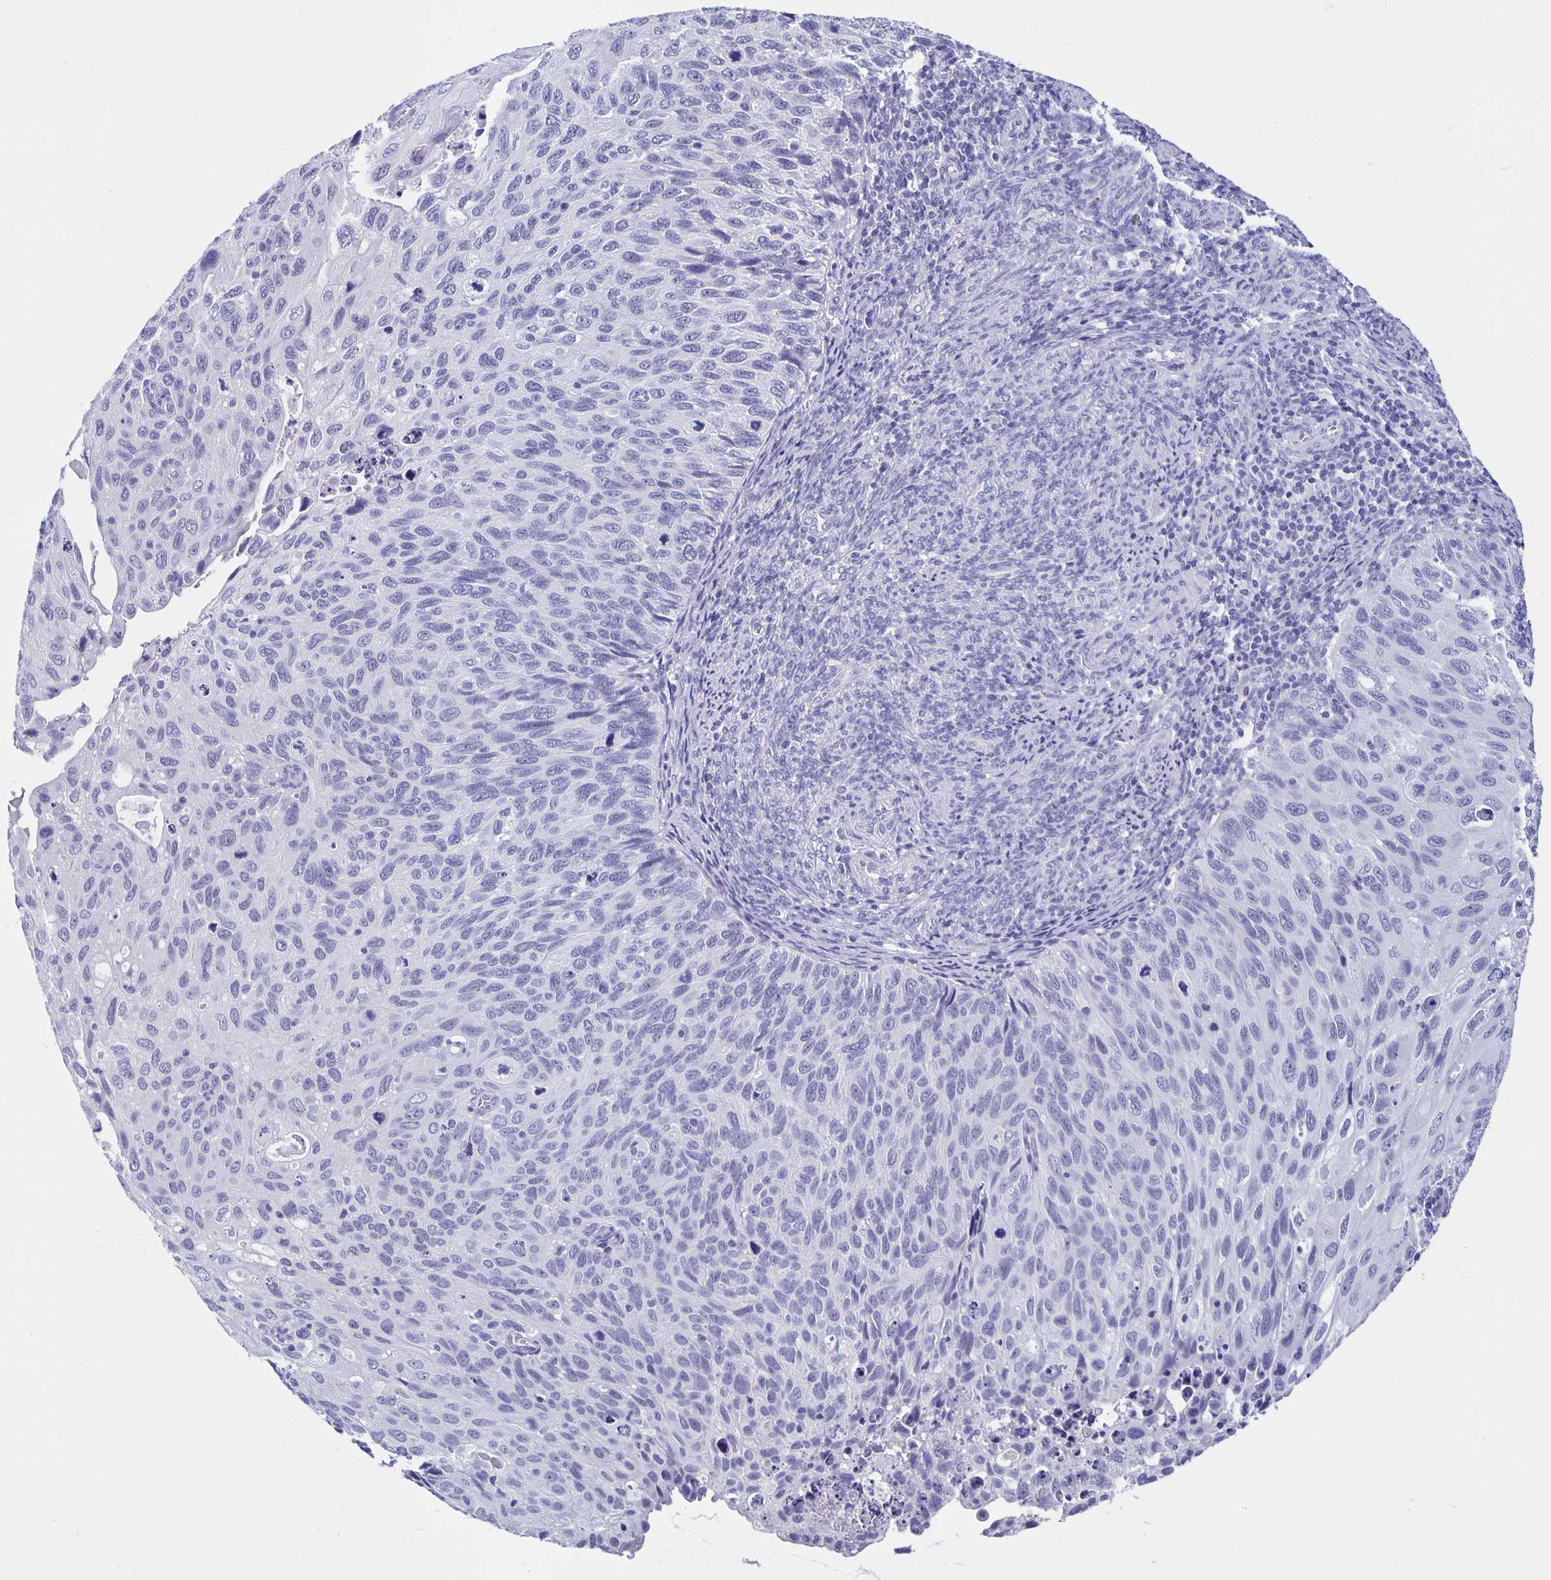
{"staining": {"intensity": "negative", "quantity": "none", "location": "none"}, "tissue": "cervical cancer", "cell_type": "Tumor cells", "image_type": "cancer", "snomed": [{"axis": "morphology", "description": "Squamous cell carcinoma, NOS"}, {"axis": "topography", "description": "Cervix"}], "caption": "An immunohistochemistry histopathology image of cervical cancer is shown. There is no staining in tumor cells of cervical cancer.", "gene": "ODF3B", "patient": {"sex": "female", "age": 70}}